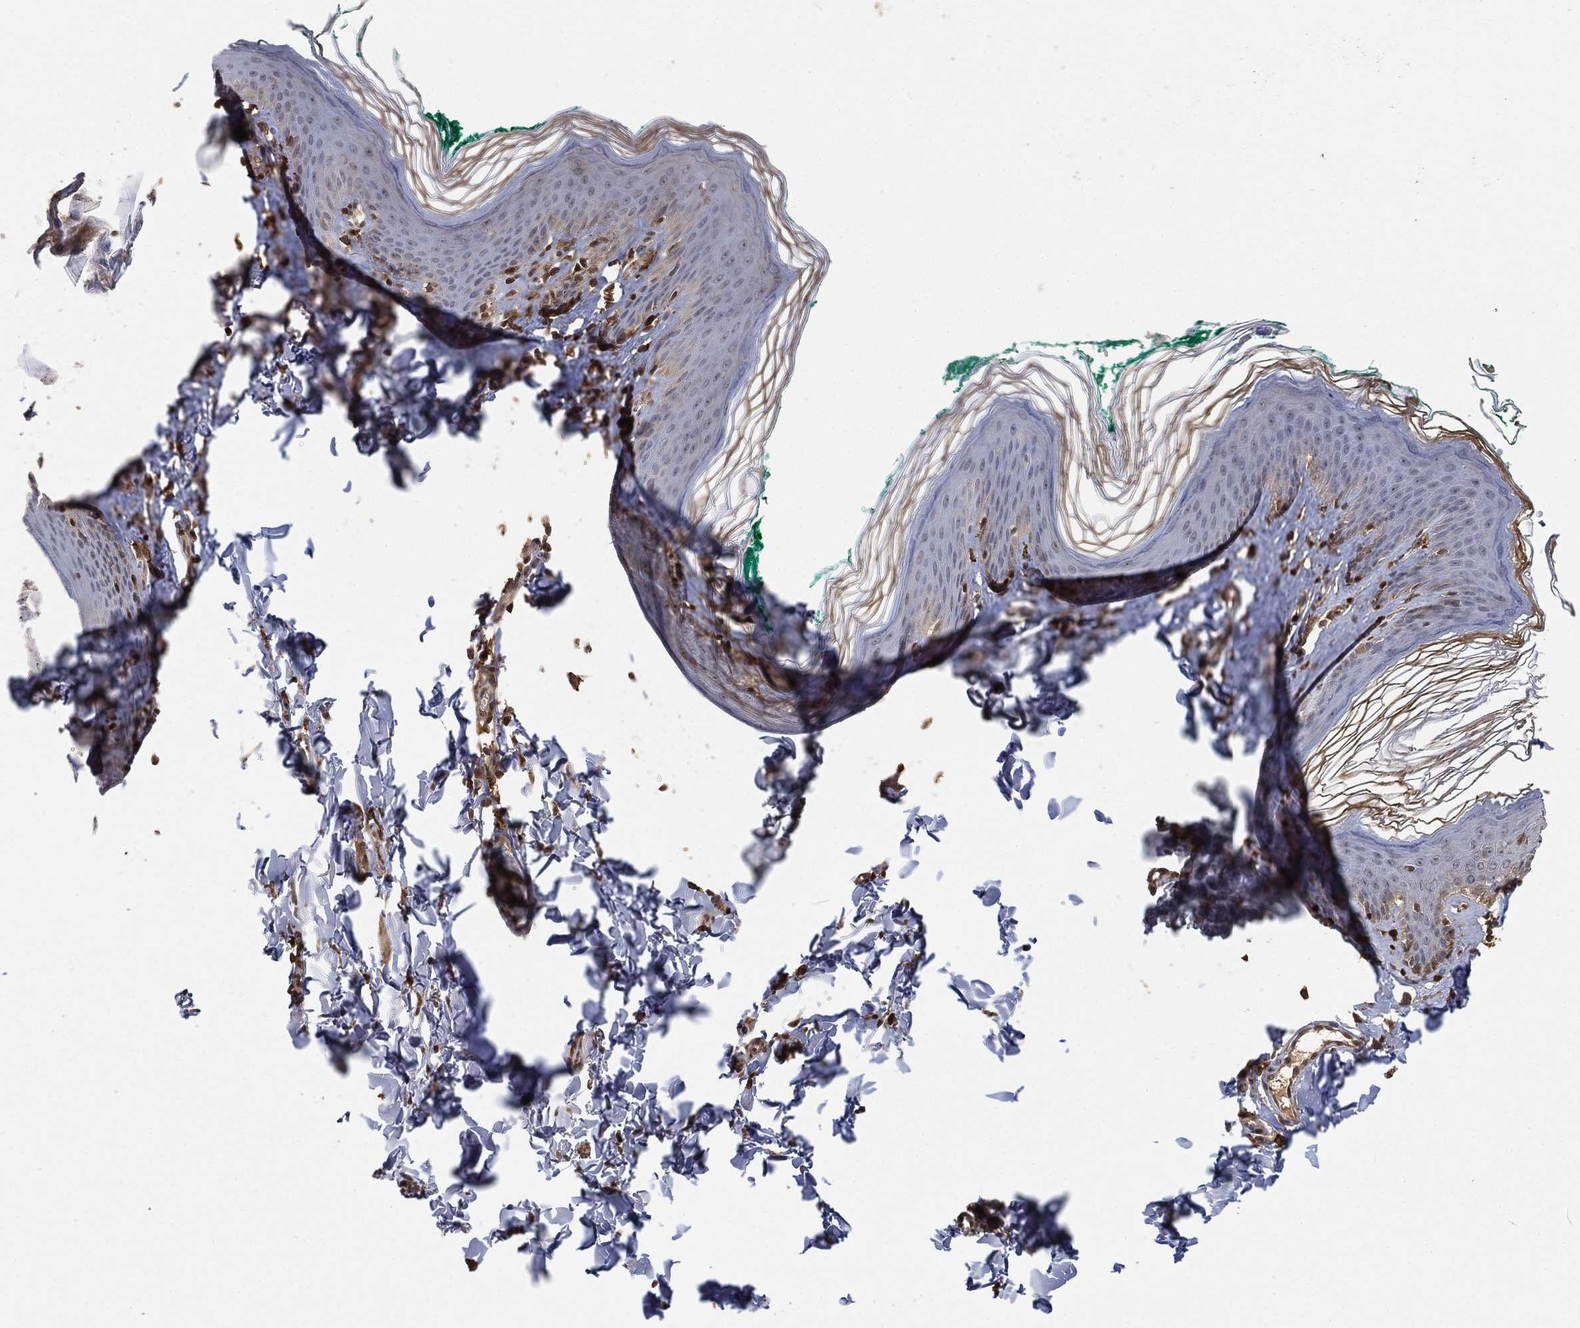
{"staining": {"intensity": "moderate", "quantity": "<25%", "location": "cytoplasmic/membranous"}, "tissue": "skin", "cell_type": "Epidermal cells", "image_type": "normal", "snomed": [{"axis": "morphology", "description": "Normal tissue, NOS"}, {"axis": "topography", "description": "Vulva"}], "caption": "Immunohistochemistry histopathology image of unremarkable skin: skin stained using IHC reveals low levels of moderate protein expression localized specifically in the cytoplasmic/membranous of epidermal cells, appearing as a cytoplasmic/membranous brown color.", "gene": "CRYL1", "patient": {"sex": "female", "age": 66}}